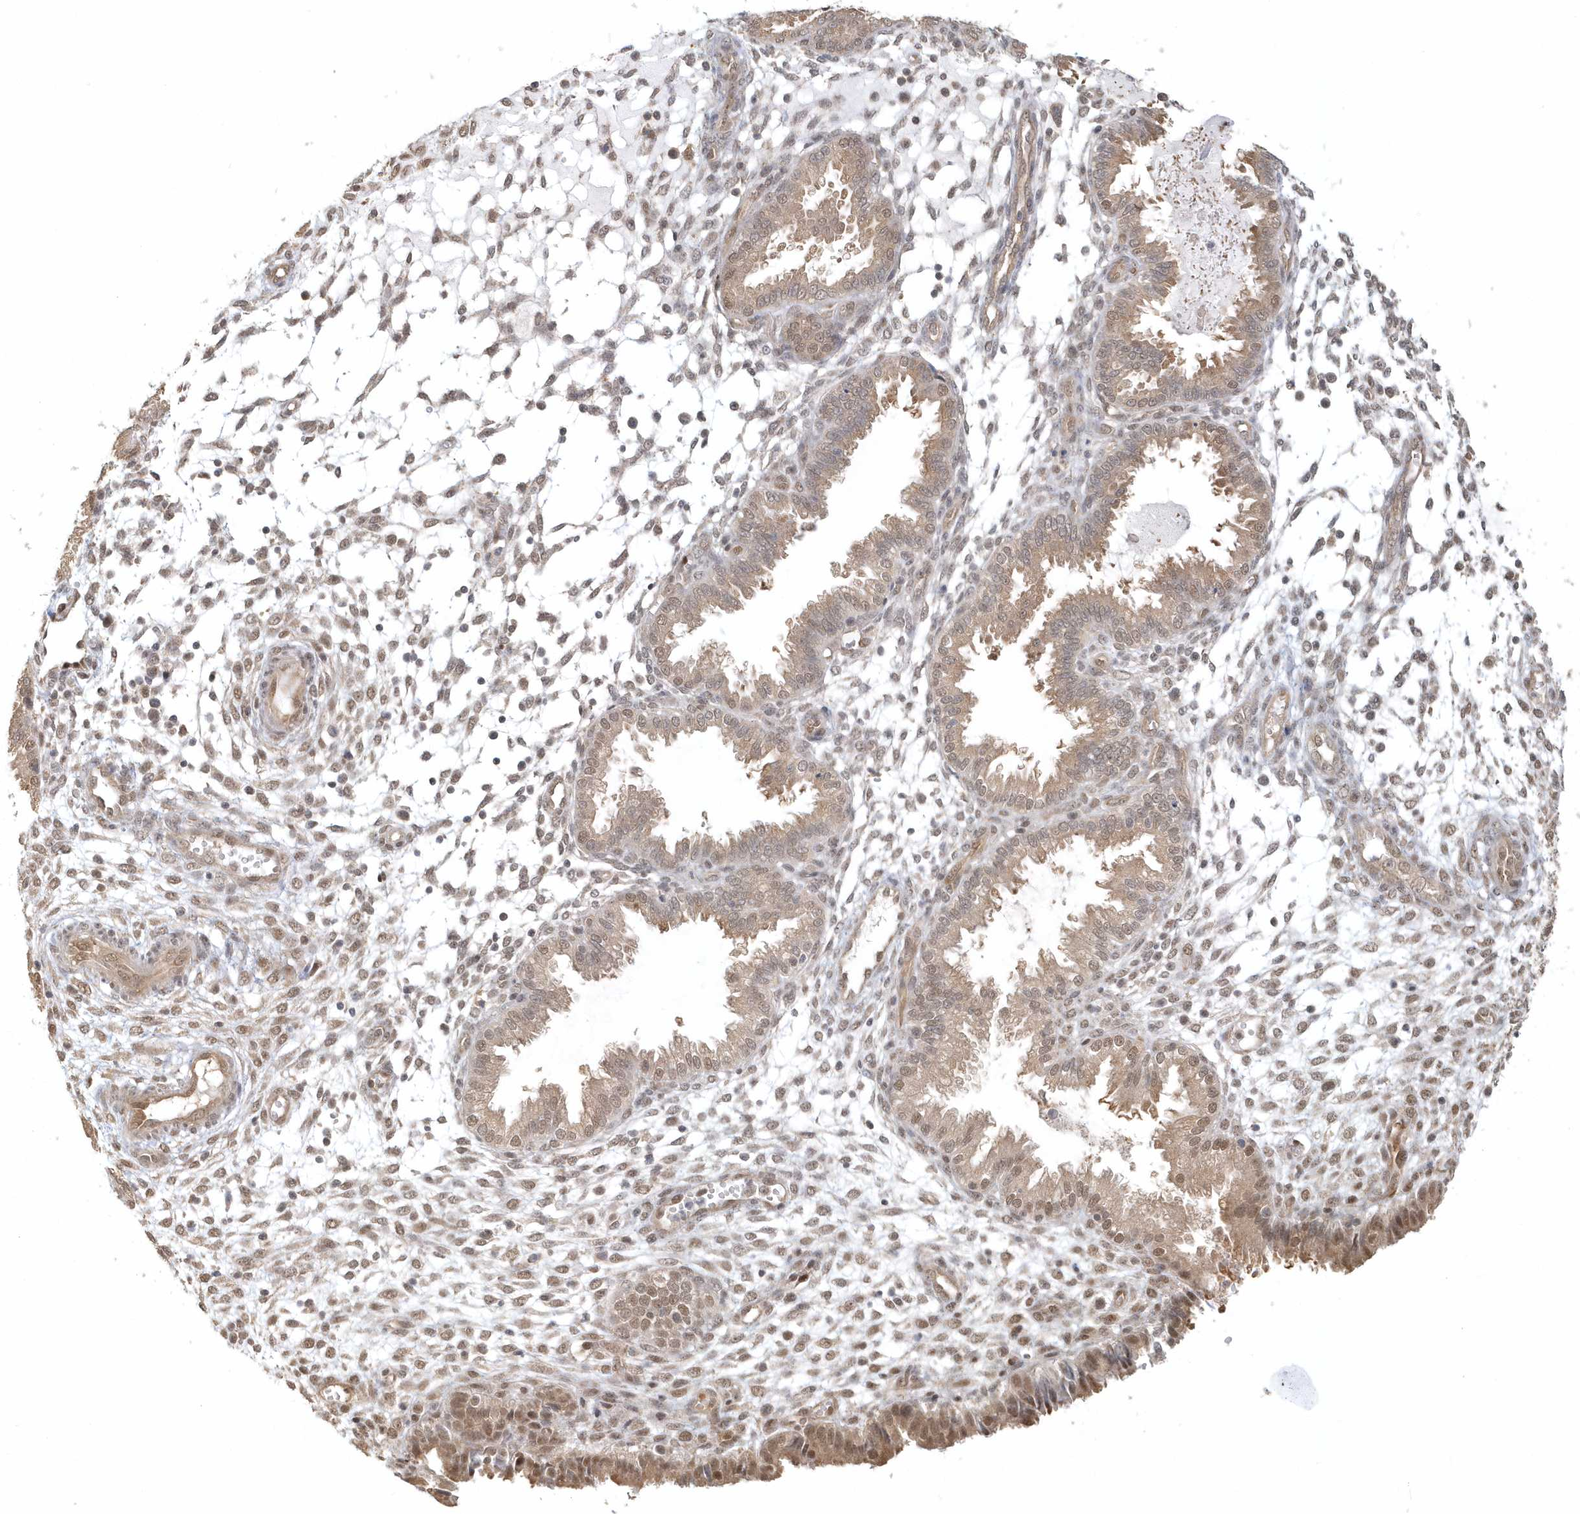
{"staining": {"intensity": "weak", "quantity": "25%-75%", "location": "nuclear"}, "tissue": "endometrium", "cell_type": "Cells in endometrial stroma", "image_type": "normal", "snomed": [{"axis": "morphology", "description": "Normal tissue, NOS"}, {"axis": "topography", "description": "Endometrium"}], "caption": "Unremarkable endometrium was stained to show a protein in brown. There is low levels of weak nuclear staining in about 25%-75% of cells in endometrial stroma. The staining was performed using DAB (3,3'-diaminobenzidine), with brown indicating positive protein expression. Nuclei are stained blue with hematoxylin.", "gene": "PSMD6", "patient": {"sex": "female", "age": 33}}